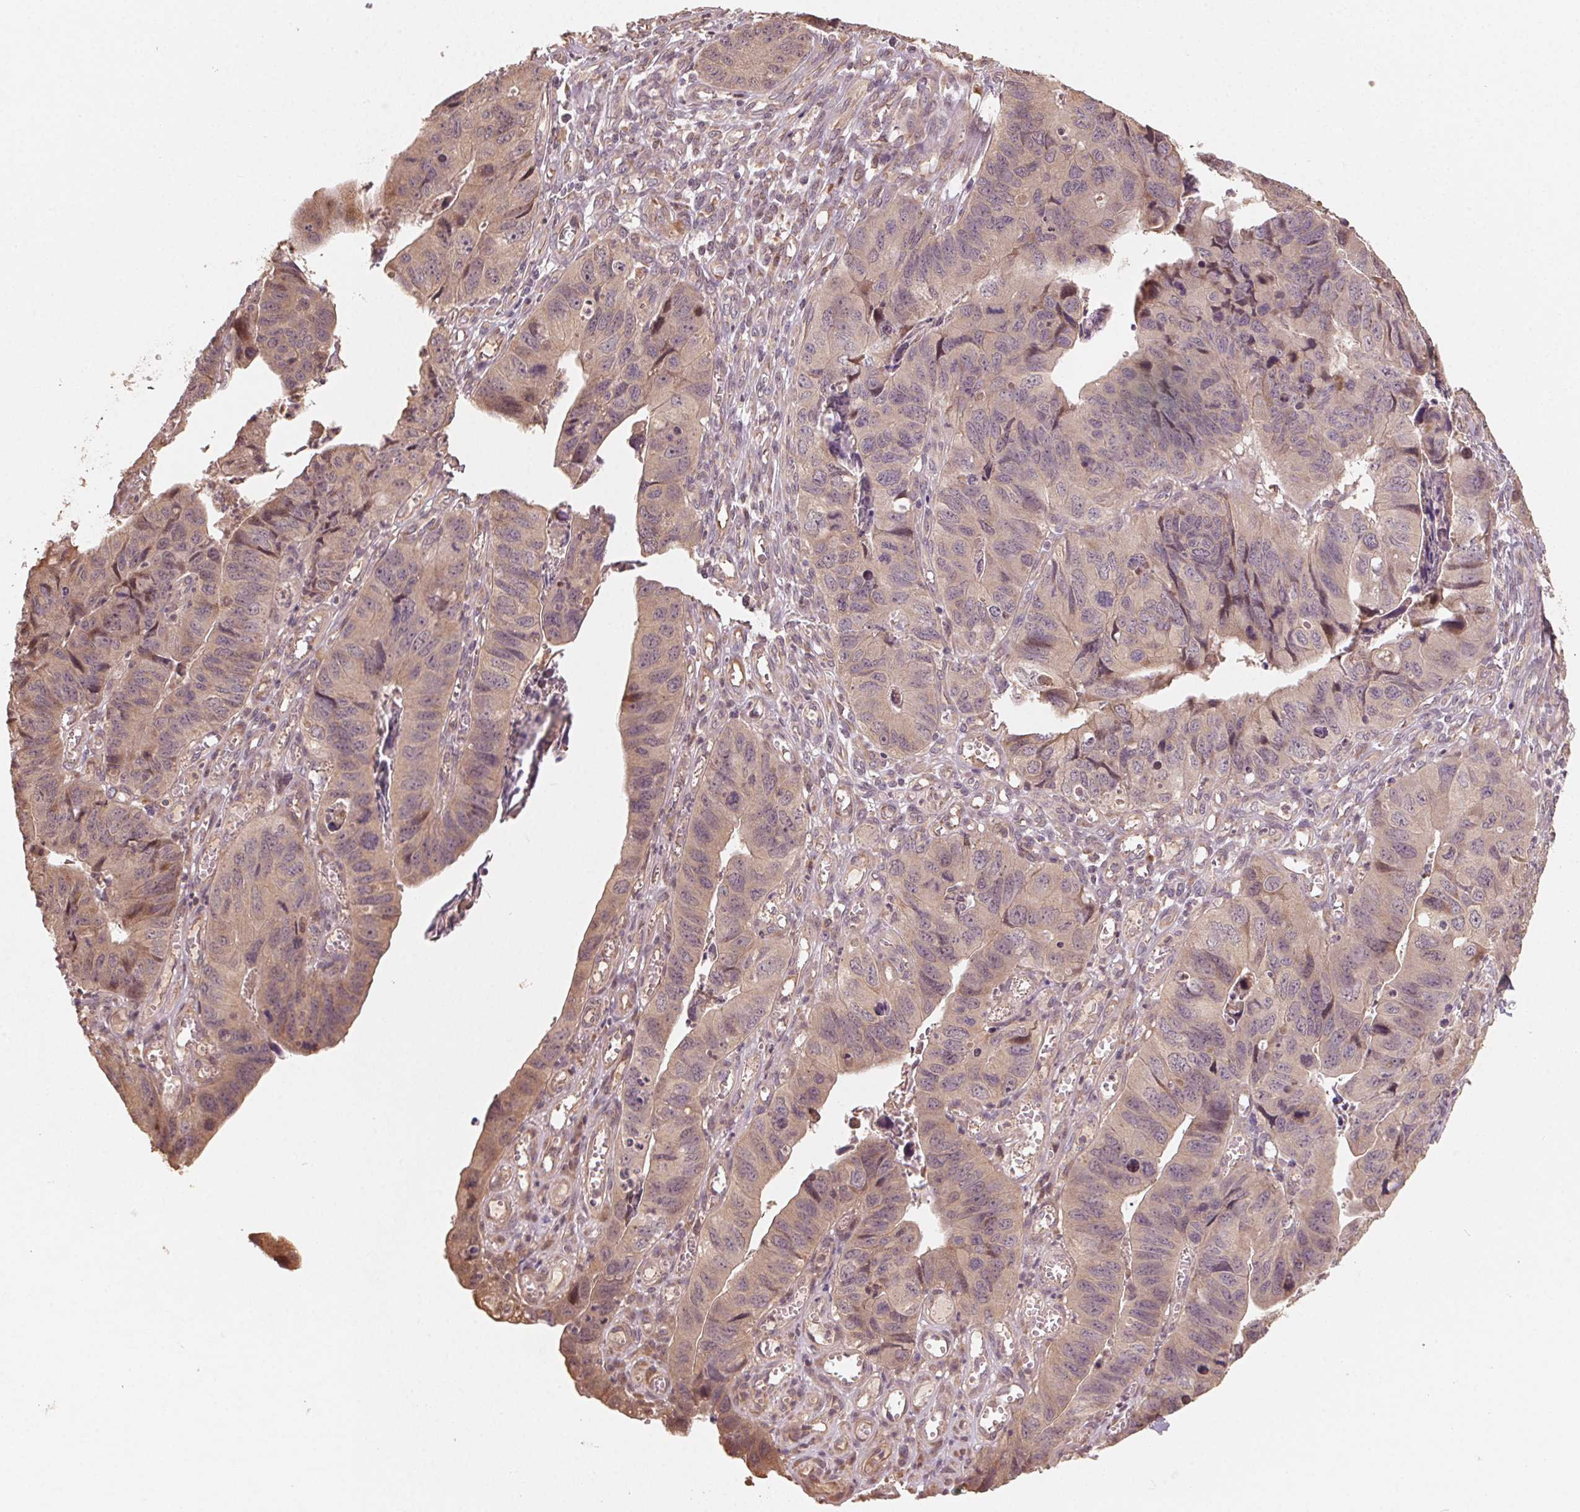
{"staining": {"intensity": "weak", "quantity": ">75%", "location": "cytoplasmic/membranous"}, "tissue": "stomach cancer", "cell_type": "Tumor cells", "image_type": "cancer", "snomed": [{"axis": "morphology", "description": "Adenocarcinoma, NOS"}, {"axis": "topography", "description": "Stomach, lower"}], "caption": "Brown immunohistochemical staining in human adenocarcinoma (stomach) demonstrates weak cytoplasmic/membranous positivity in about >75% of tumor cells.", "gene": "WBP2", "patient": {"sex": "male", "age": 77}}